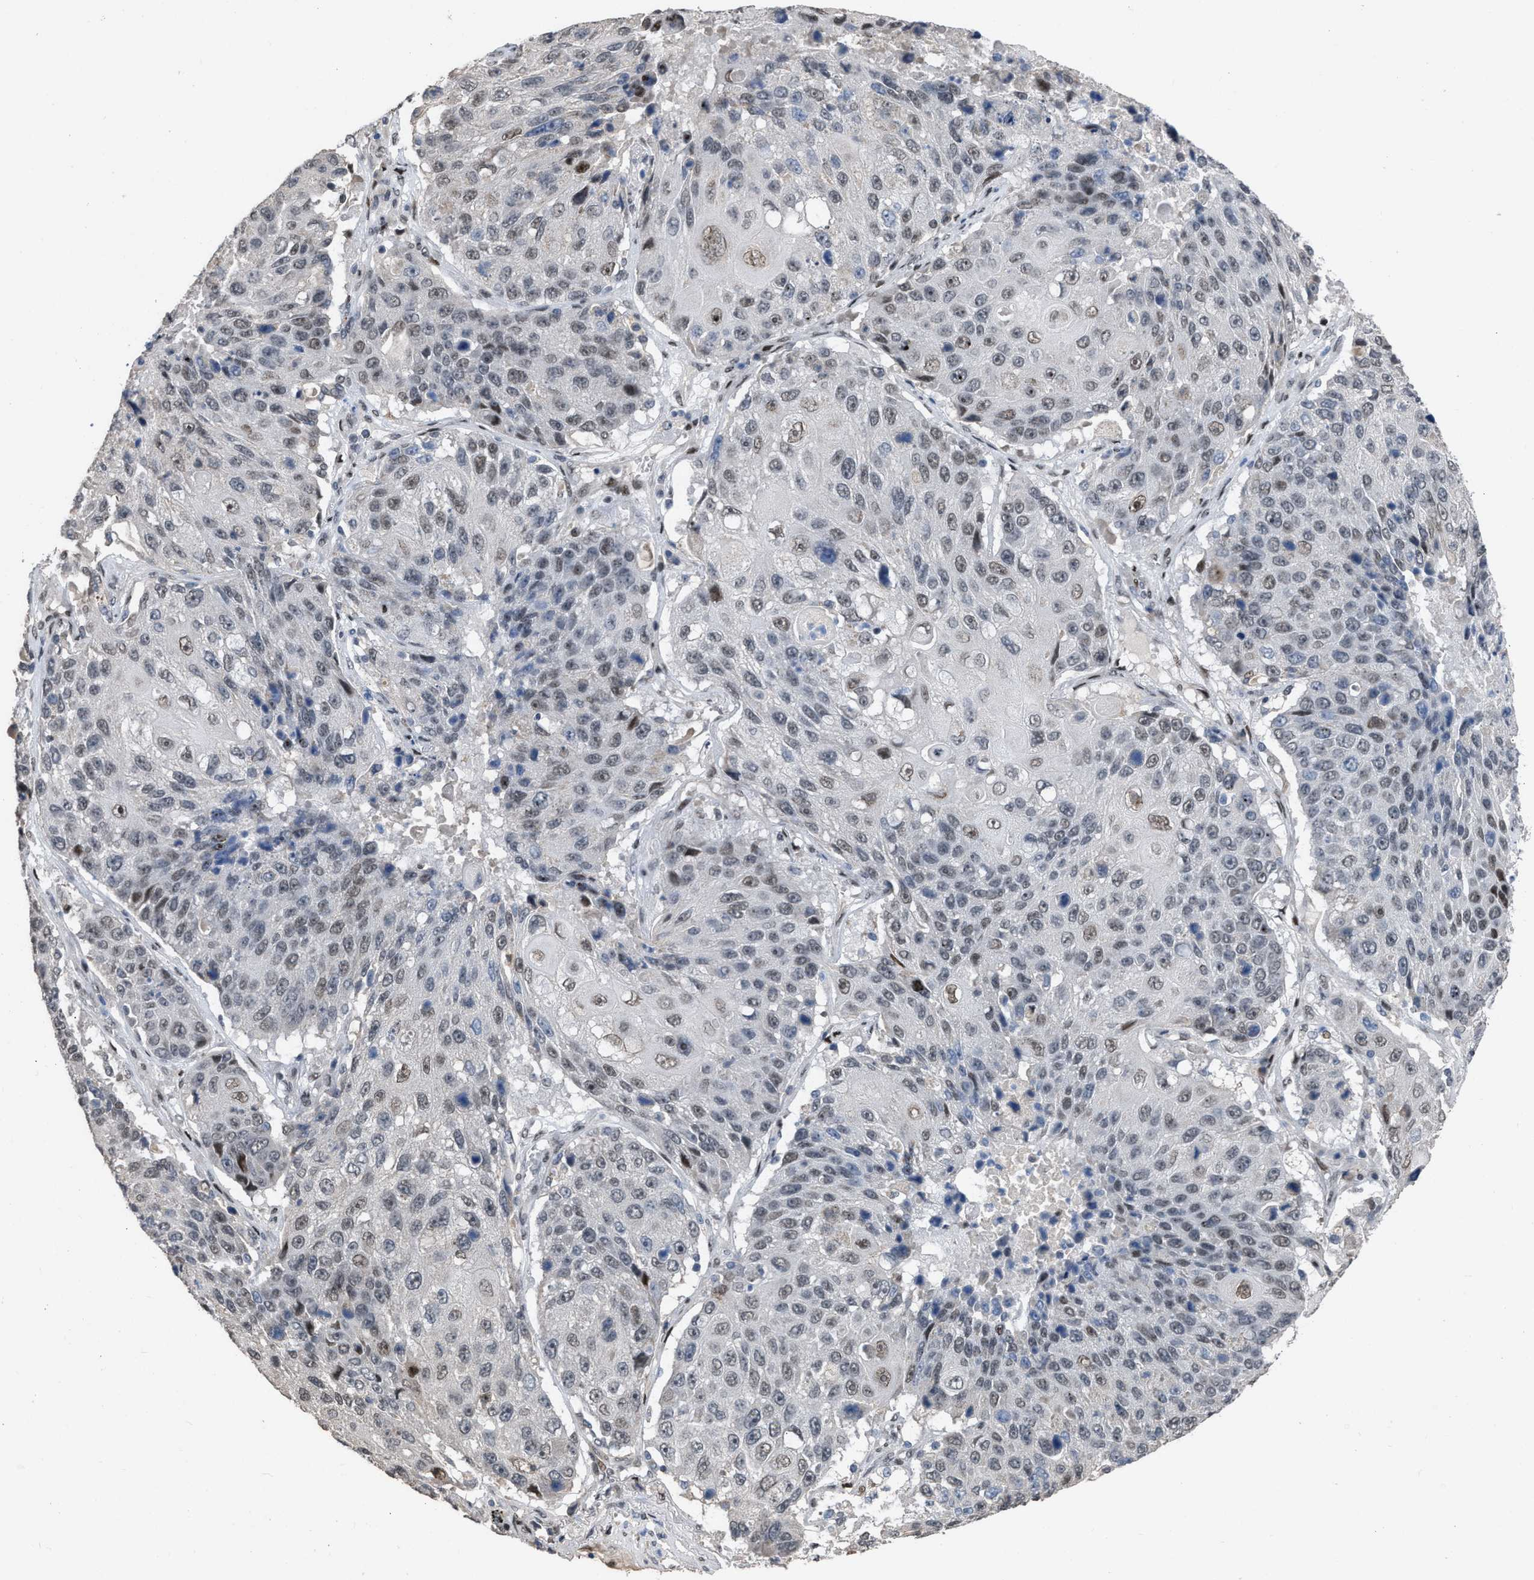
{"staining": {"intensity": "weak", "quantity": "25%-75%", "location": "nuclear"}, "tissue": "lung cancer", "cell_type": "Tumor cells", "image_type": "cancer", "snomed": [{"axis": "morphology", "description": "Squamous cell carcinoma, NOS"}, {"axis": "topography", "description": "Lung"}], "caption": "Immunohistochemical staining of lung squamous cell carcinoma exhibits low levels of weak nuclear staining in approximately 25%-75% of tumor cells.", "gene": "SETDB1", "patient": {"sex": "male", "age": 61}}